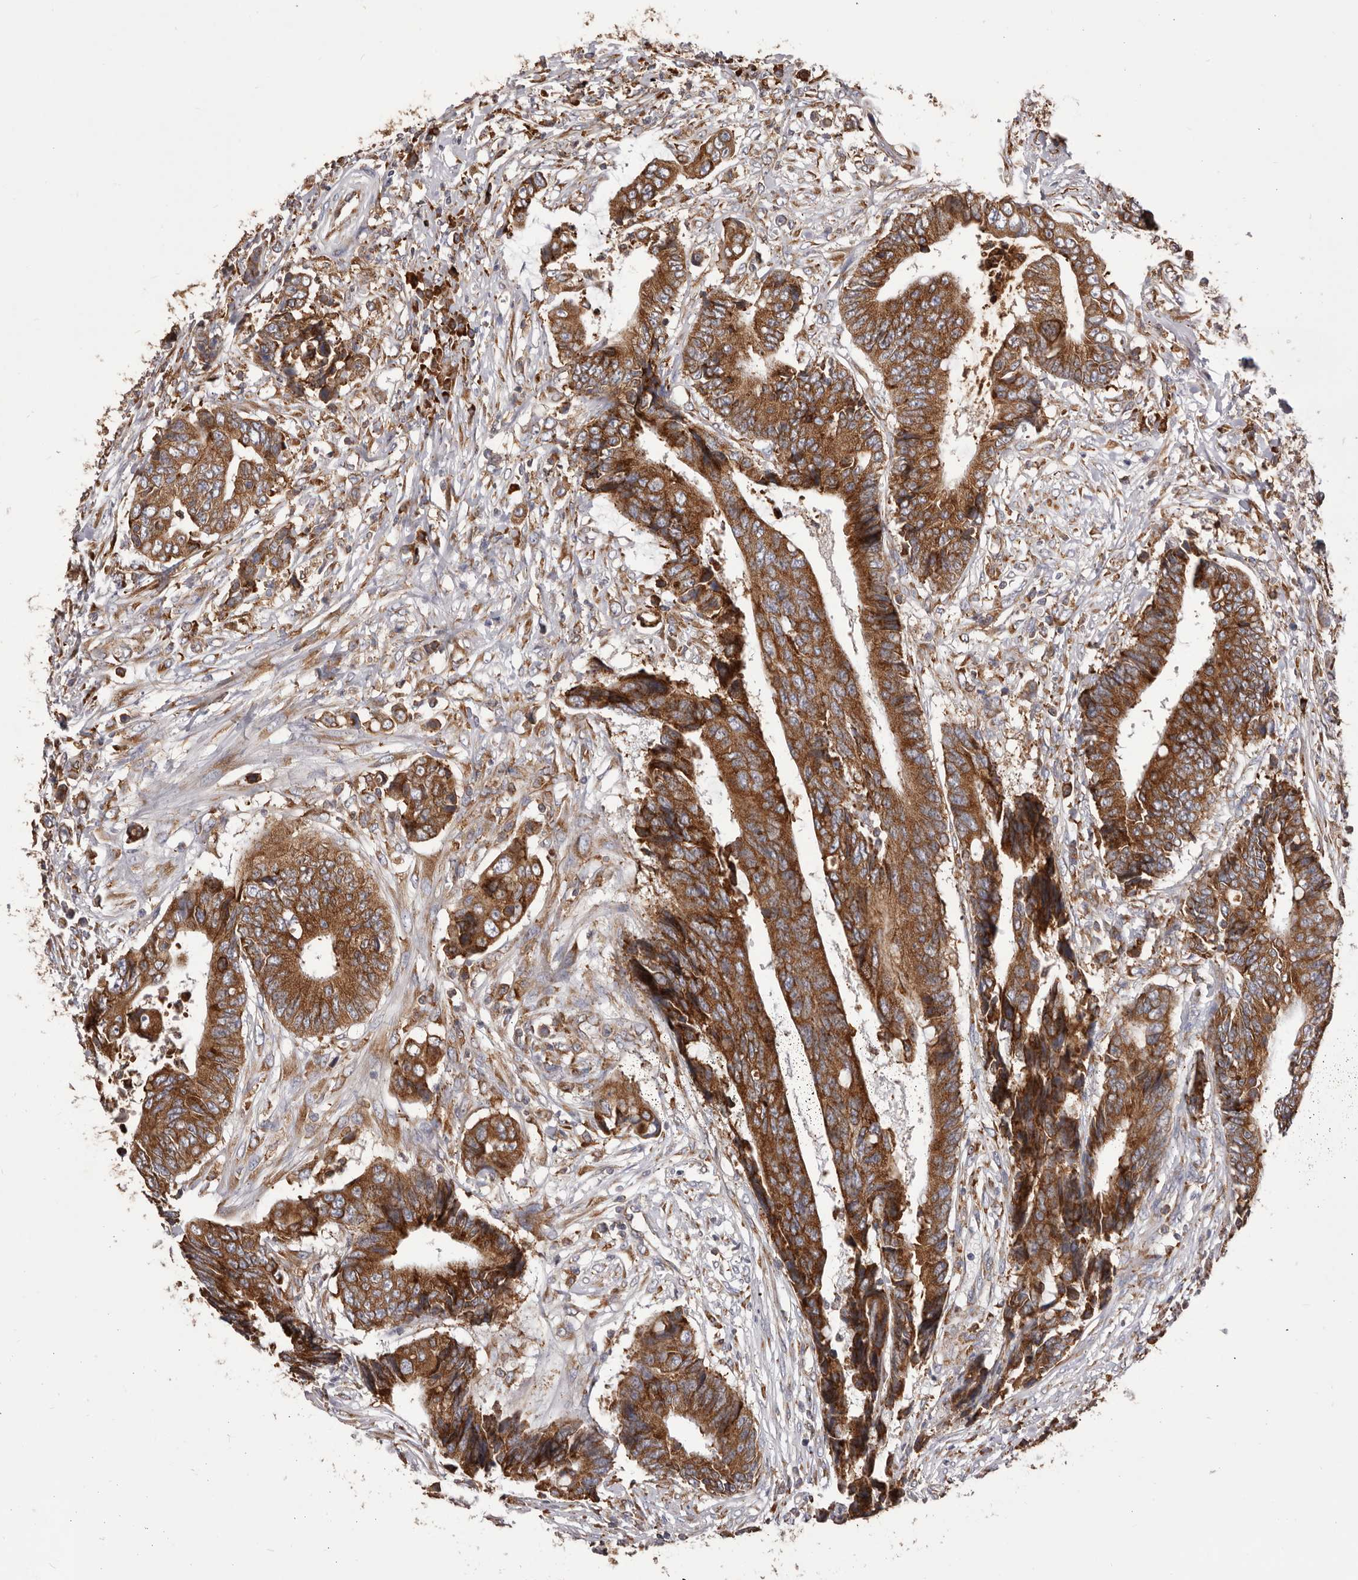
{"staining": {"intensity": "strong", "quantity": ">75%", "location": "cytoplasmic/membranous"}, "tissue": "colorectal cancer", "cell_type": "Tumor cells", "image_type": "cancer", "snomed": [{"axis": "morphology", "description": "Adenocarcinoma, NOS"}, {"axis": "topography", "description": "Rectum"}], "caption": "A high-resolution image shows immunohistochemistry (IHC) staining of colorectal cancer (adenocarcinoma), which shows strong cytoplasmic/membranous expression in approximately >75% of tumor cells.", "gene": "QRSL1", "patient": {"sex": "male", "age": 84}}